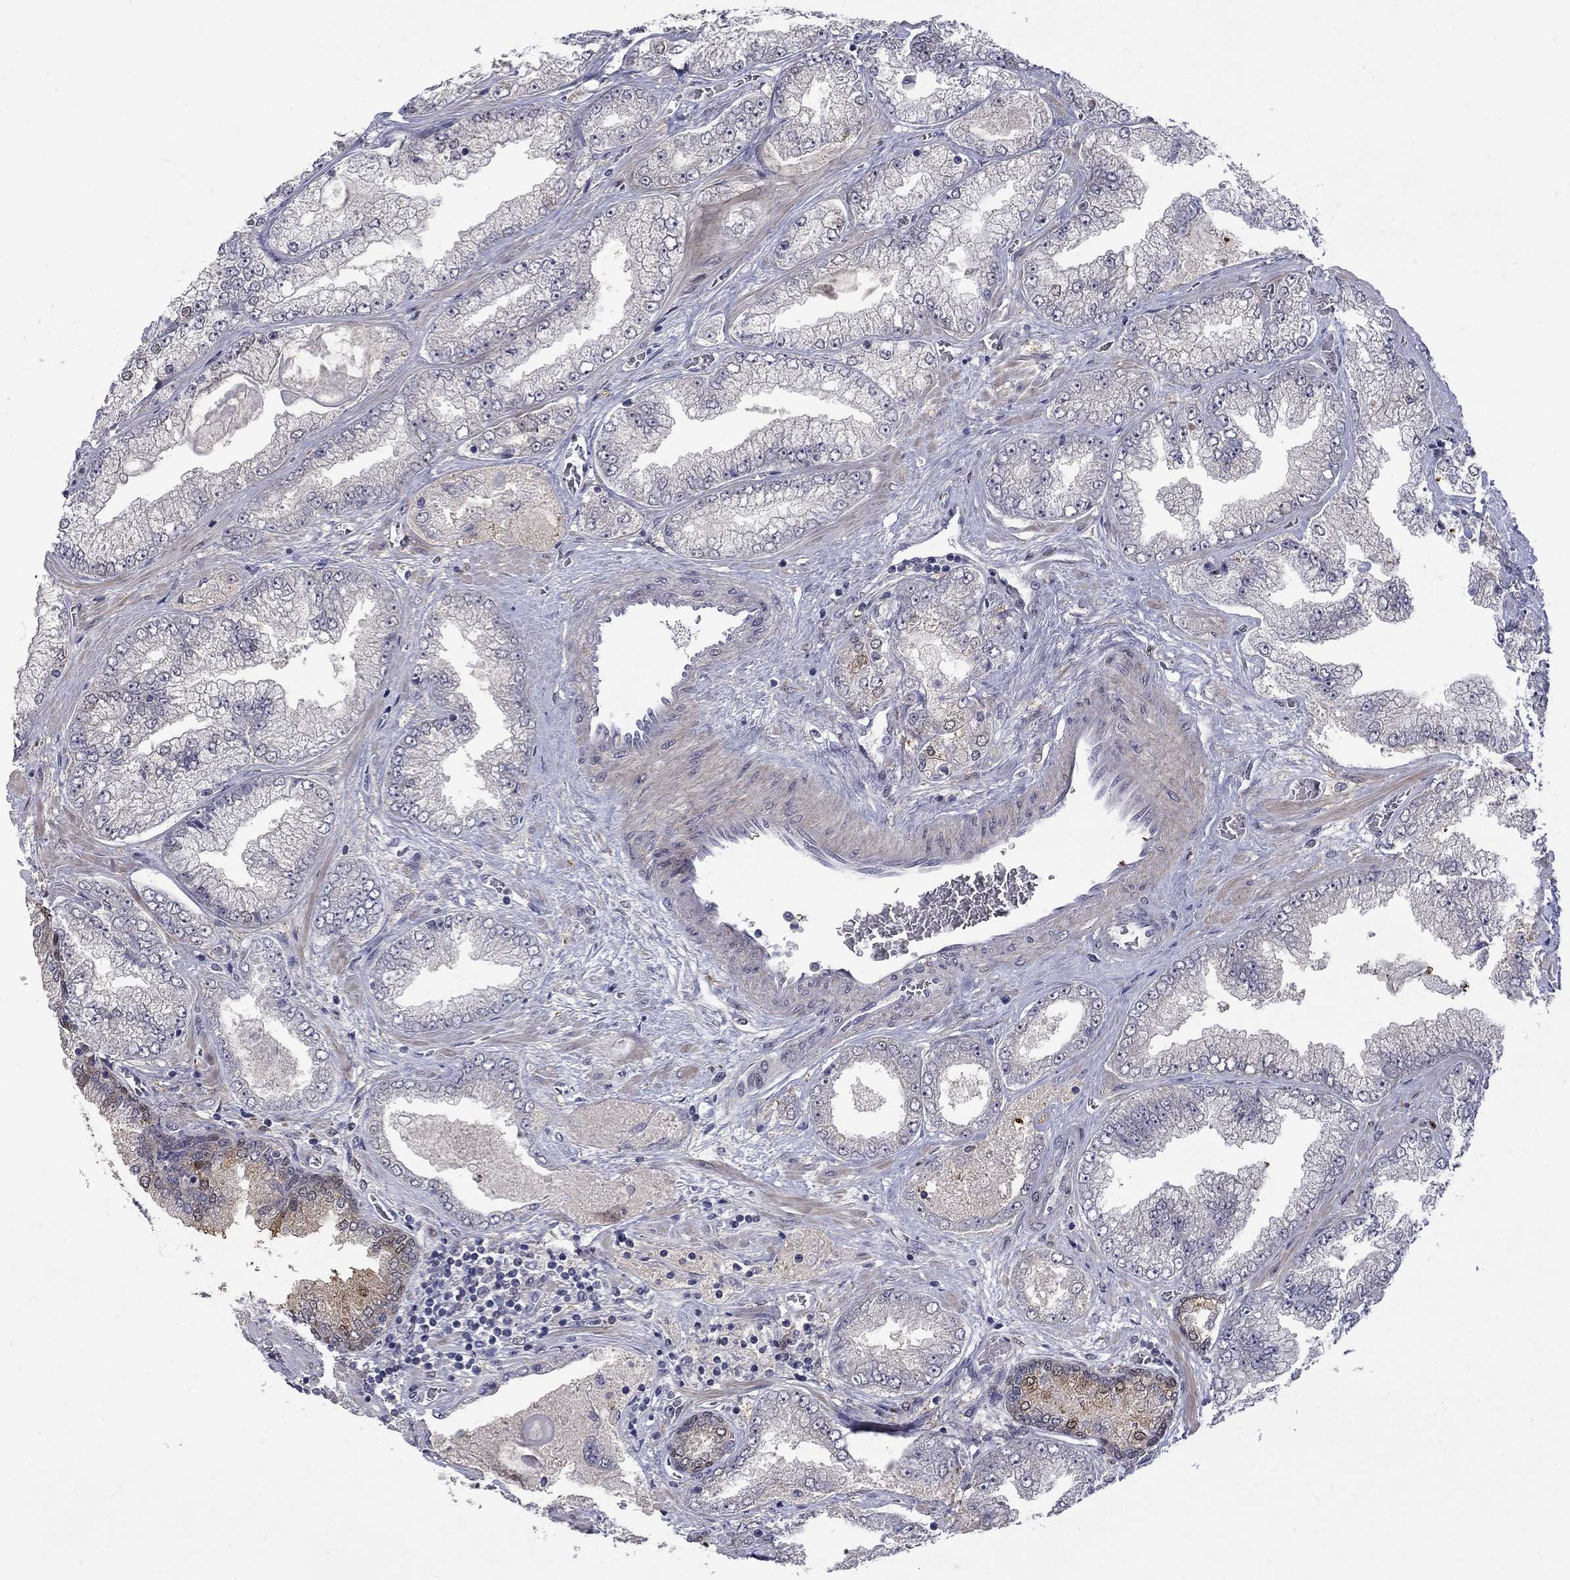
{"staining": {"intensity": "weak", "quantity": "<25%", "location": "nuclear"}, "tissue": "prostate cancer", "cell_type": "Tumor cells", "image_type": "cancer", "snomed": [{"axis": "morphology", "description": "Adenocarcinoma, Low grade"}, {"axis": "topography", "description": "Prostate"}], "caption": "High power microscopy histopathology image of an immunohistochemistry histopathology image of prostate cancer (low-grade adenocarcinoma), revealing no significant positivity in tumor cells.", "gene": "CBR1", "patient": {"sex": "male", "age": 57}}